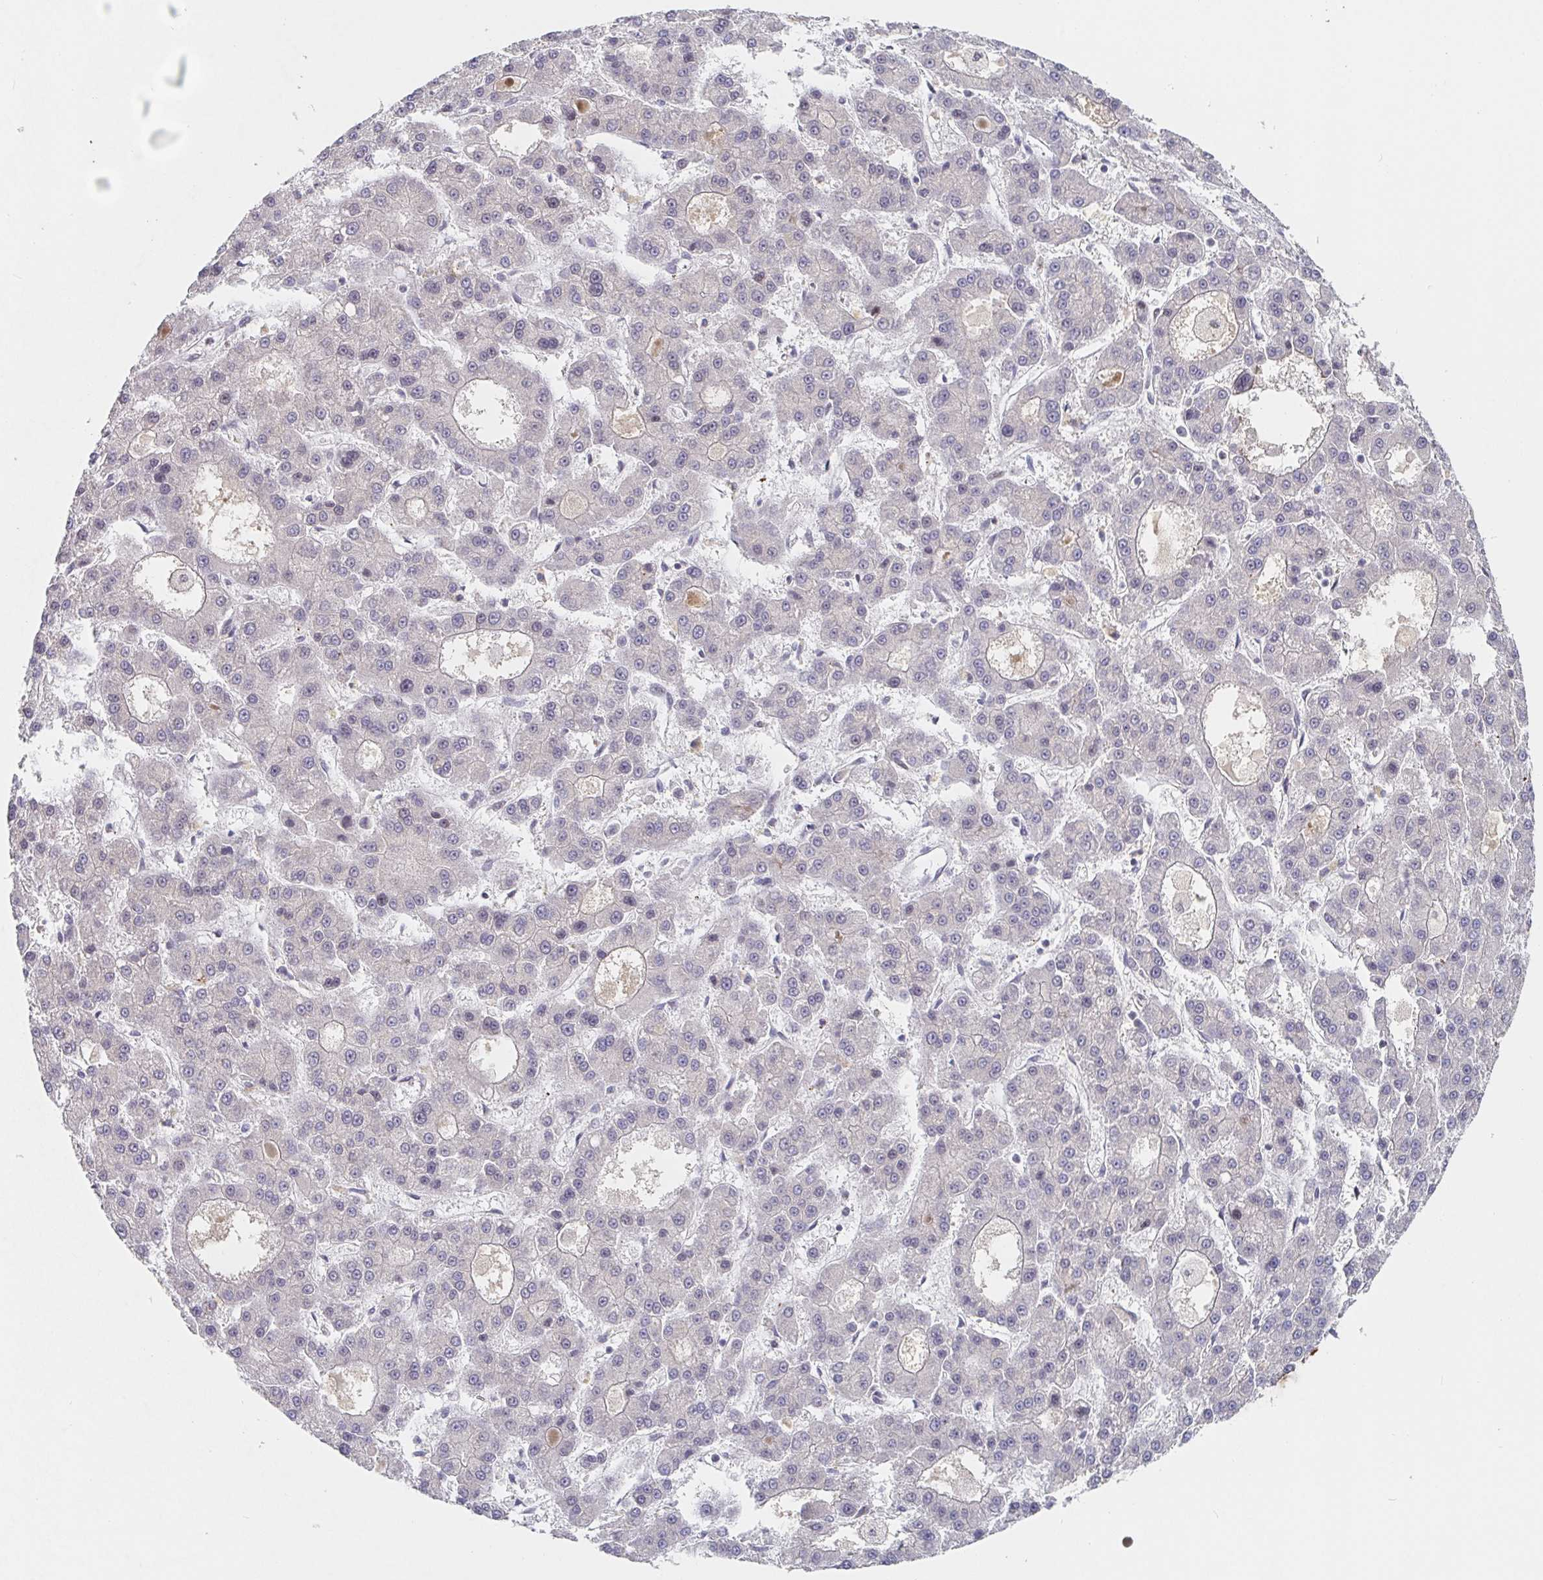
{"staining": {"intensity": "negative", "quantity": "none", "location": "none"}, "tissue": "liver cancer", "cell_type": "Tumor cells", "image_type": "cancer", "snomed": [{"axis": "morphology", "description": "Carcinoma, Hepatocellular, NOS"}, {"axis": "topography", "description": "Liver"}], "caption": "Immunohistochemistry micrograph of human liver cancer stained for a protein (brown), which displays no positivity in tumor cells.", "gene": "ALG1", "patient": {"sex": "male", "age": 70}}